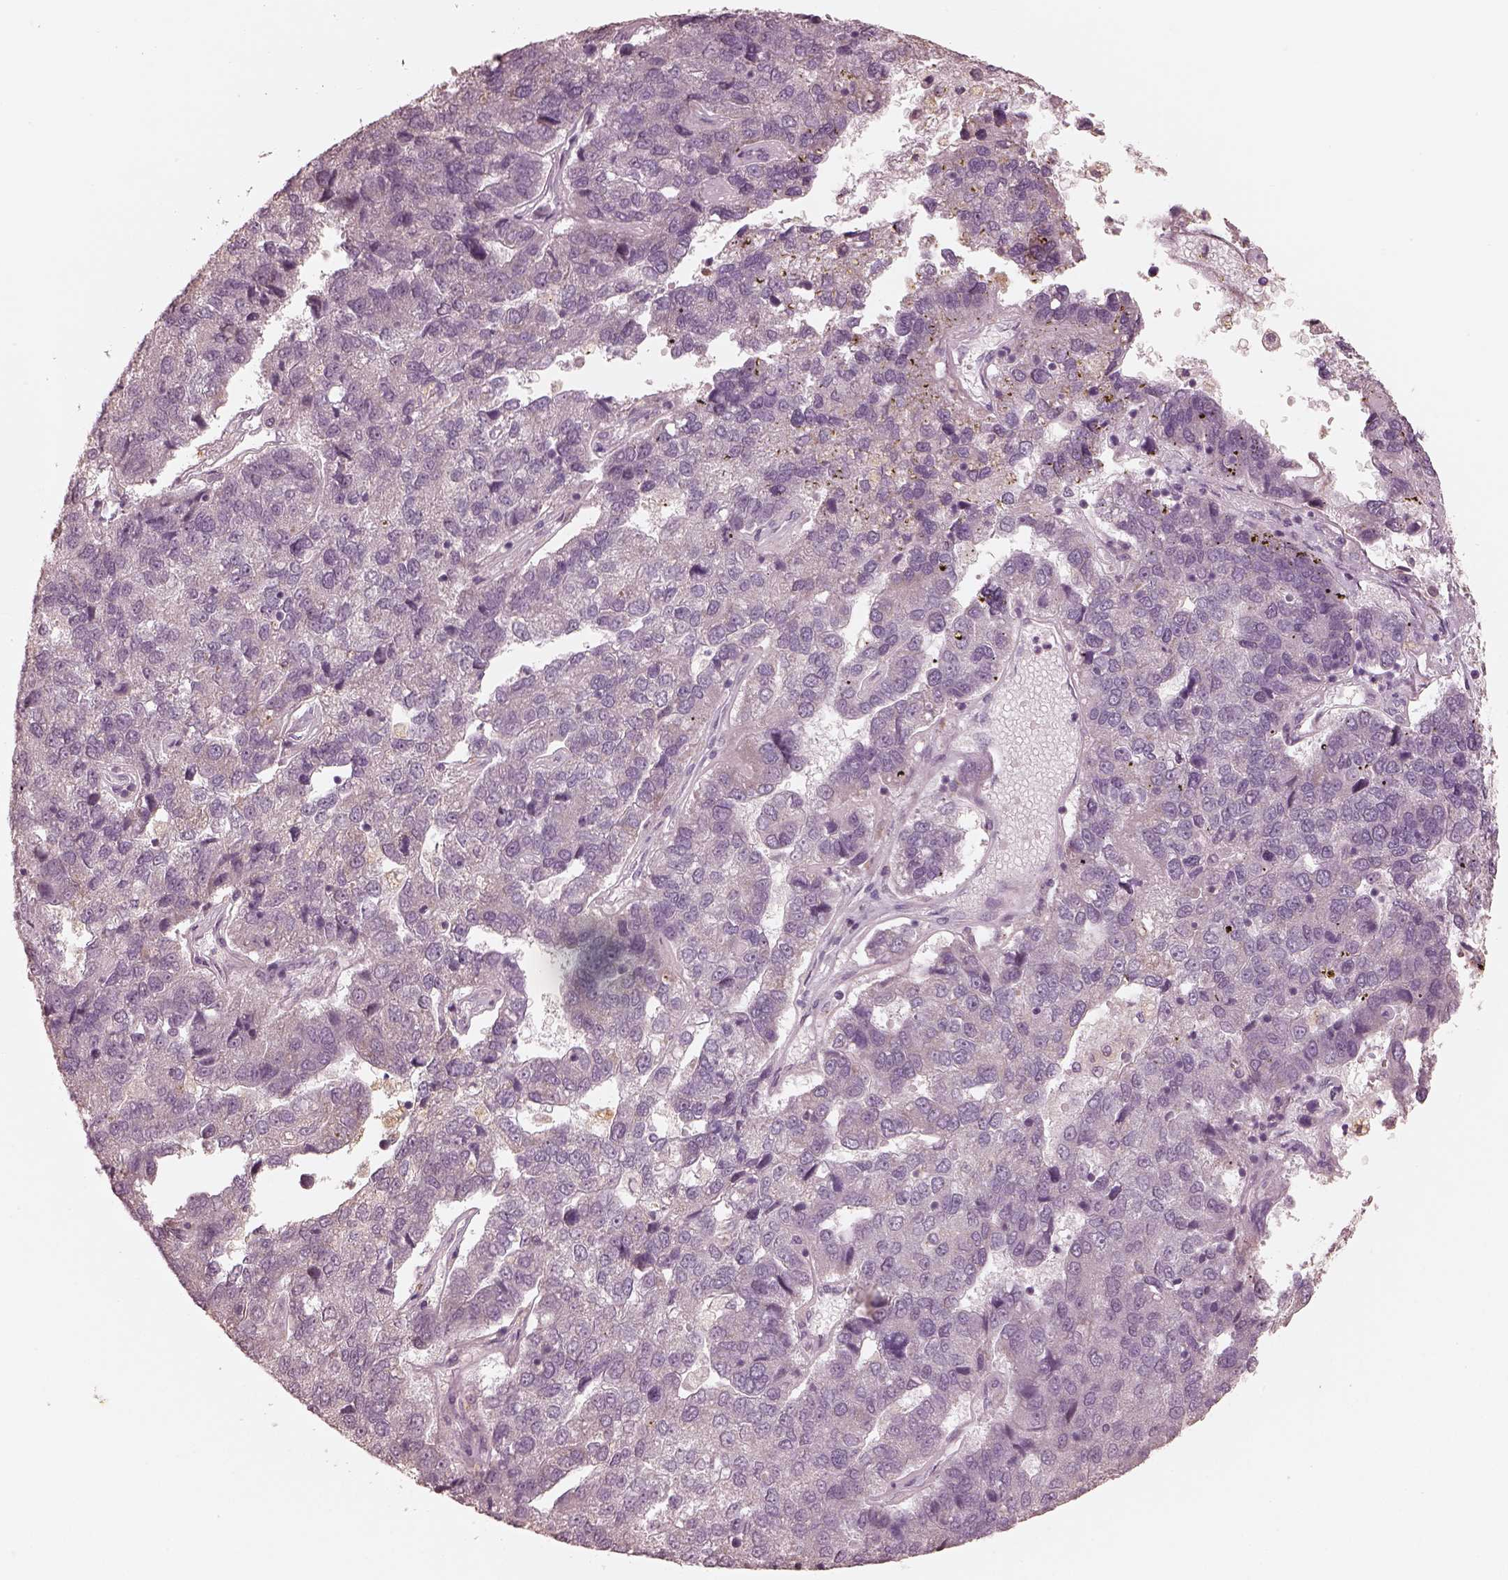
{"staining": {"intensity": "negative", "quantity": "none", "location": "none"}, "tissue": "pancreatic cancer", "cell_type": "Tumor cells", "image_type": "cancer", "snomed": [{"axis": "morphology", "description": "Adenocarcinoma, NOS"}, {"axis": "topography", "description": "Pancreas"}], "caption": "Pancreatic adenocarcinoma stained for a protein using IHC displays no staining tumor cells.", "gene": "SLC25A46", "patient": {"sex": "female", "age": 61}}